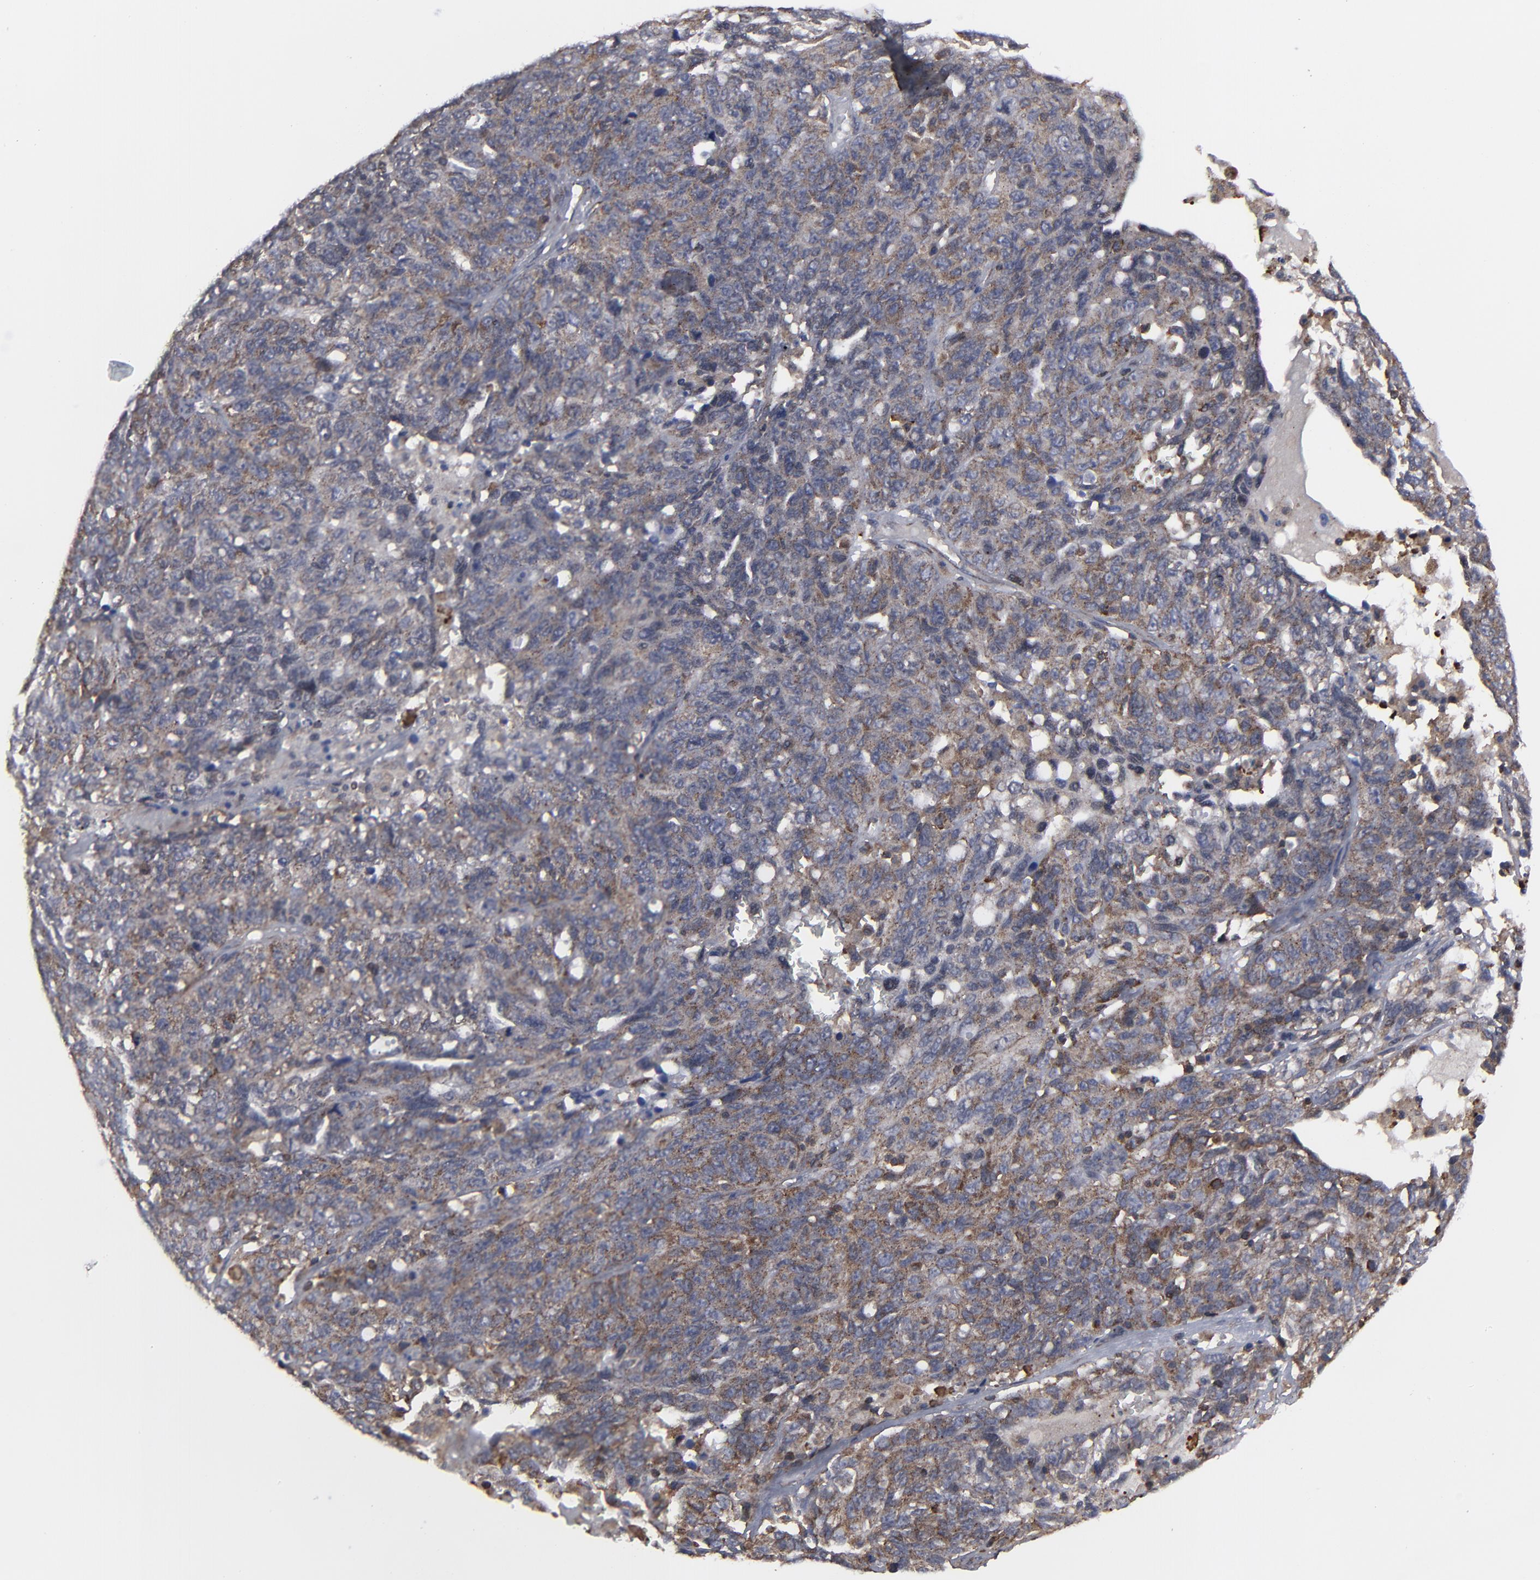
{"staining": {"intensity": "moderate", "quantity": ">75%", "location": "cytoplasmic/membranous"}, "tissue": "ovarian cancer", "cell_type": "Tumor cells", "image_type": "cancer", "snomed": [{"axis": "morphology", "description": "Cystadenocarcinoma, serous, NOS"}, {"axis": "topography", "description": "Ovary"}], "caption": "Tumor cells demonstrate medium levels of moderate cytoplasmic/membranous expression in about >75% of cells in ovarian cancer.", "gene": "KIAA2026", "patient": {"sex": "female", "age": 71}}